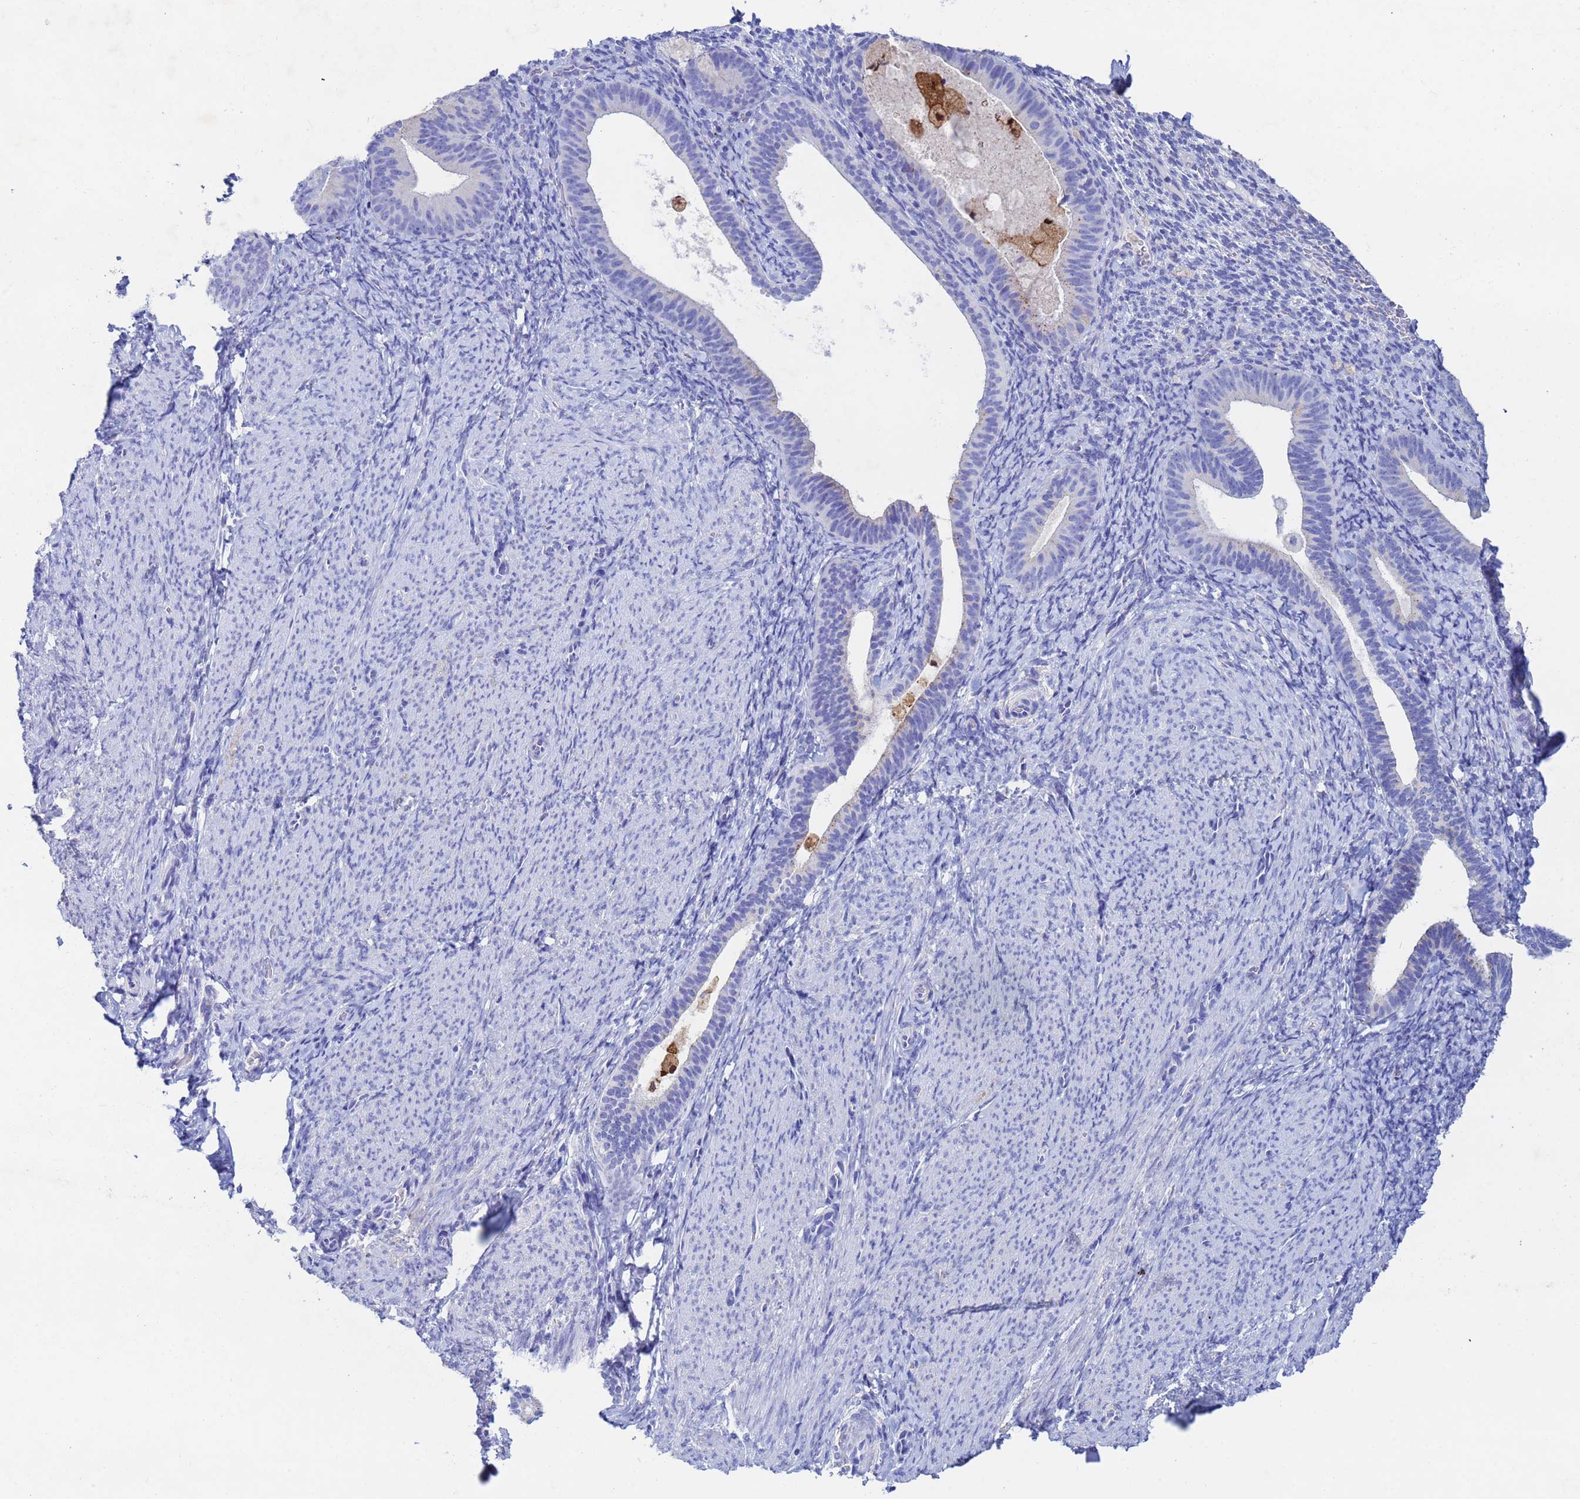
{"staining": {"intensity": "negative", "quantity": "none", "location": "none"}, "tissue": "endometrium", "cell_type": "Cells in endometrial stroma", "image_type": "normal", "snomed": [{"axis": "morphology", "description": "Normal tissue, NOS"}, {"axis": "topography", "description": "Endometrium"}], "caption": "Micrograph shows no significant protein positivity in cells in endometrial stroma of benign endometrium. (IHC, brightfield microscopy, high magnification).", "gene": "CSTB", "patient": {"sex": "female", "age": 65}}